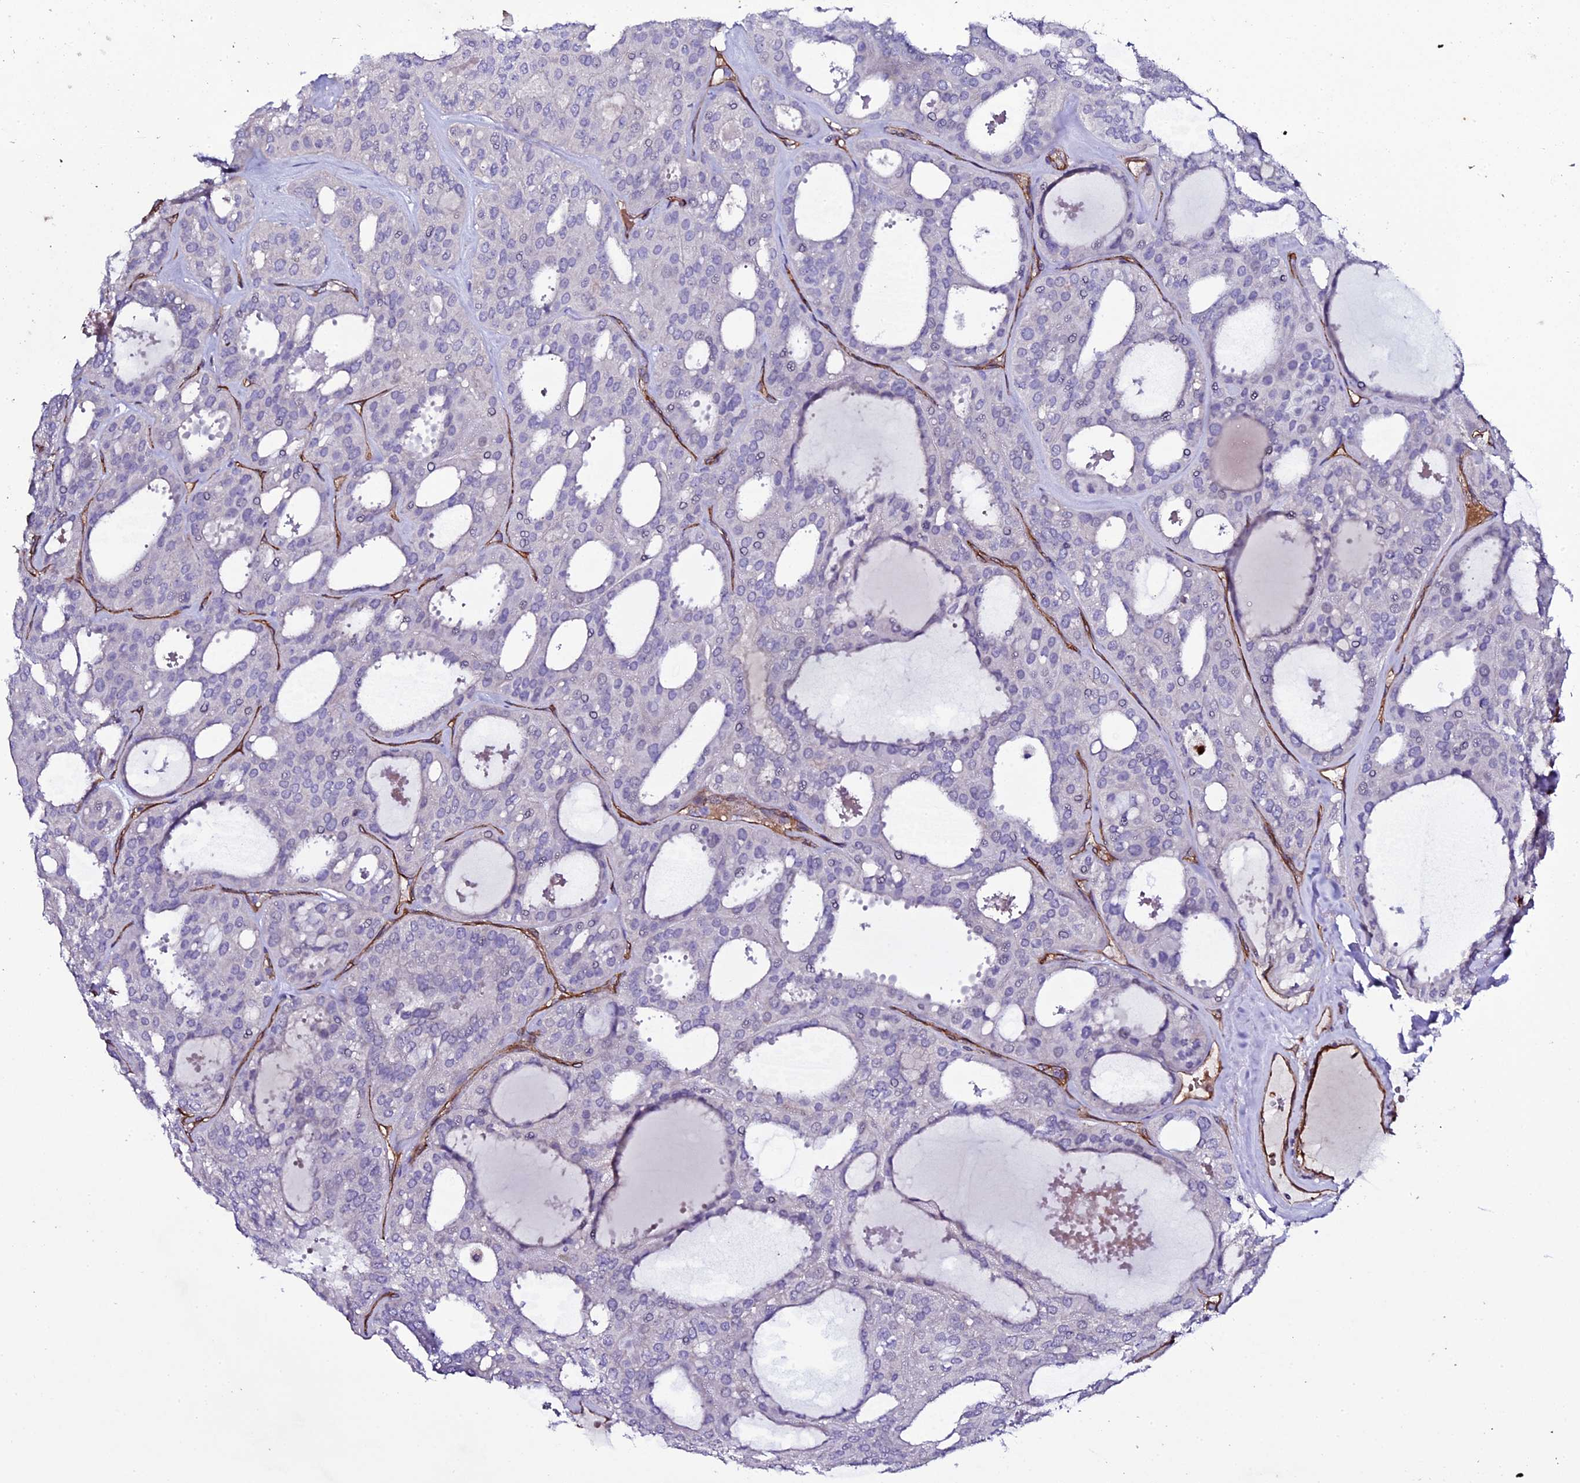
{"staining": {"intensity": "negative", "quantity": "none", "location": "none"}, "tissue": "thyroid cancer", "cell_type": "Tumor cells", "image_type": "cancer", "snomed": [{"axis": "morphology", "description": "Follicular adenoma carcinoma, NOS"}, {"axis": "topography", "description": "Thyroid gland"}], "caption": "An immunohistochemistry histopathology image of thyroid cancer (follicular adenoma carcinoma) is shown. There is no staining in tumor cells of thyroid cancer (follicular adenoma carcinoma). The staining was performed using DAB to visualize the protein expression in brown, while the nuclei were stained in blue with hematoxylin (Magnification: 20x).", "gene": "MEX3C", "patient": {"sex": "male", "age": 75}}